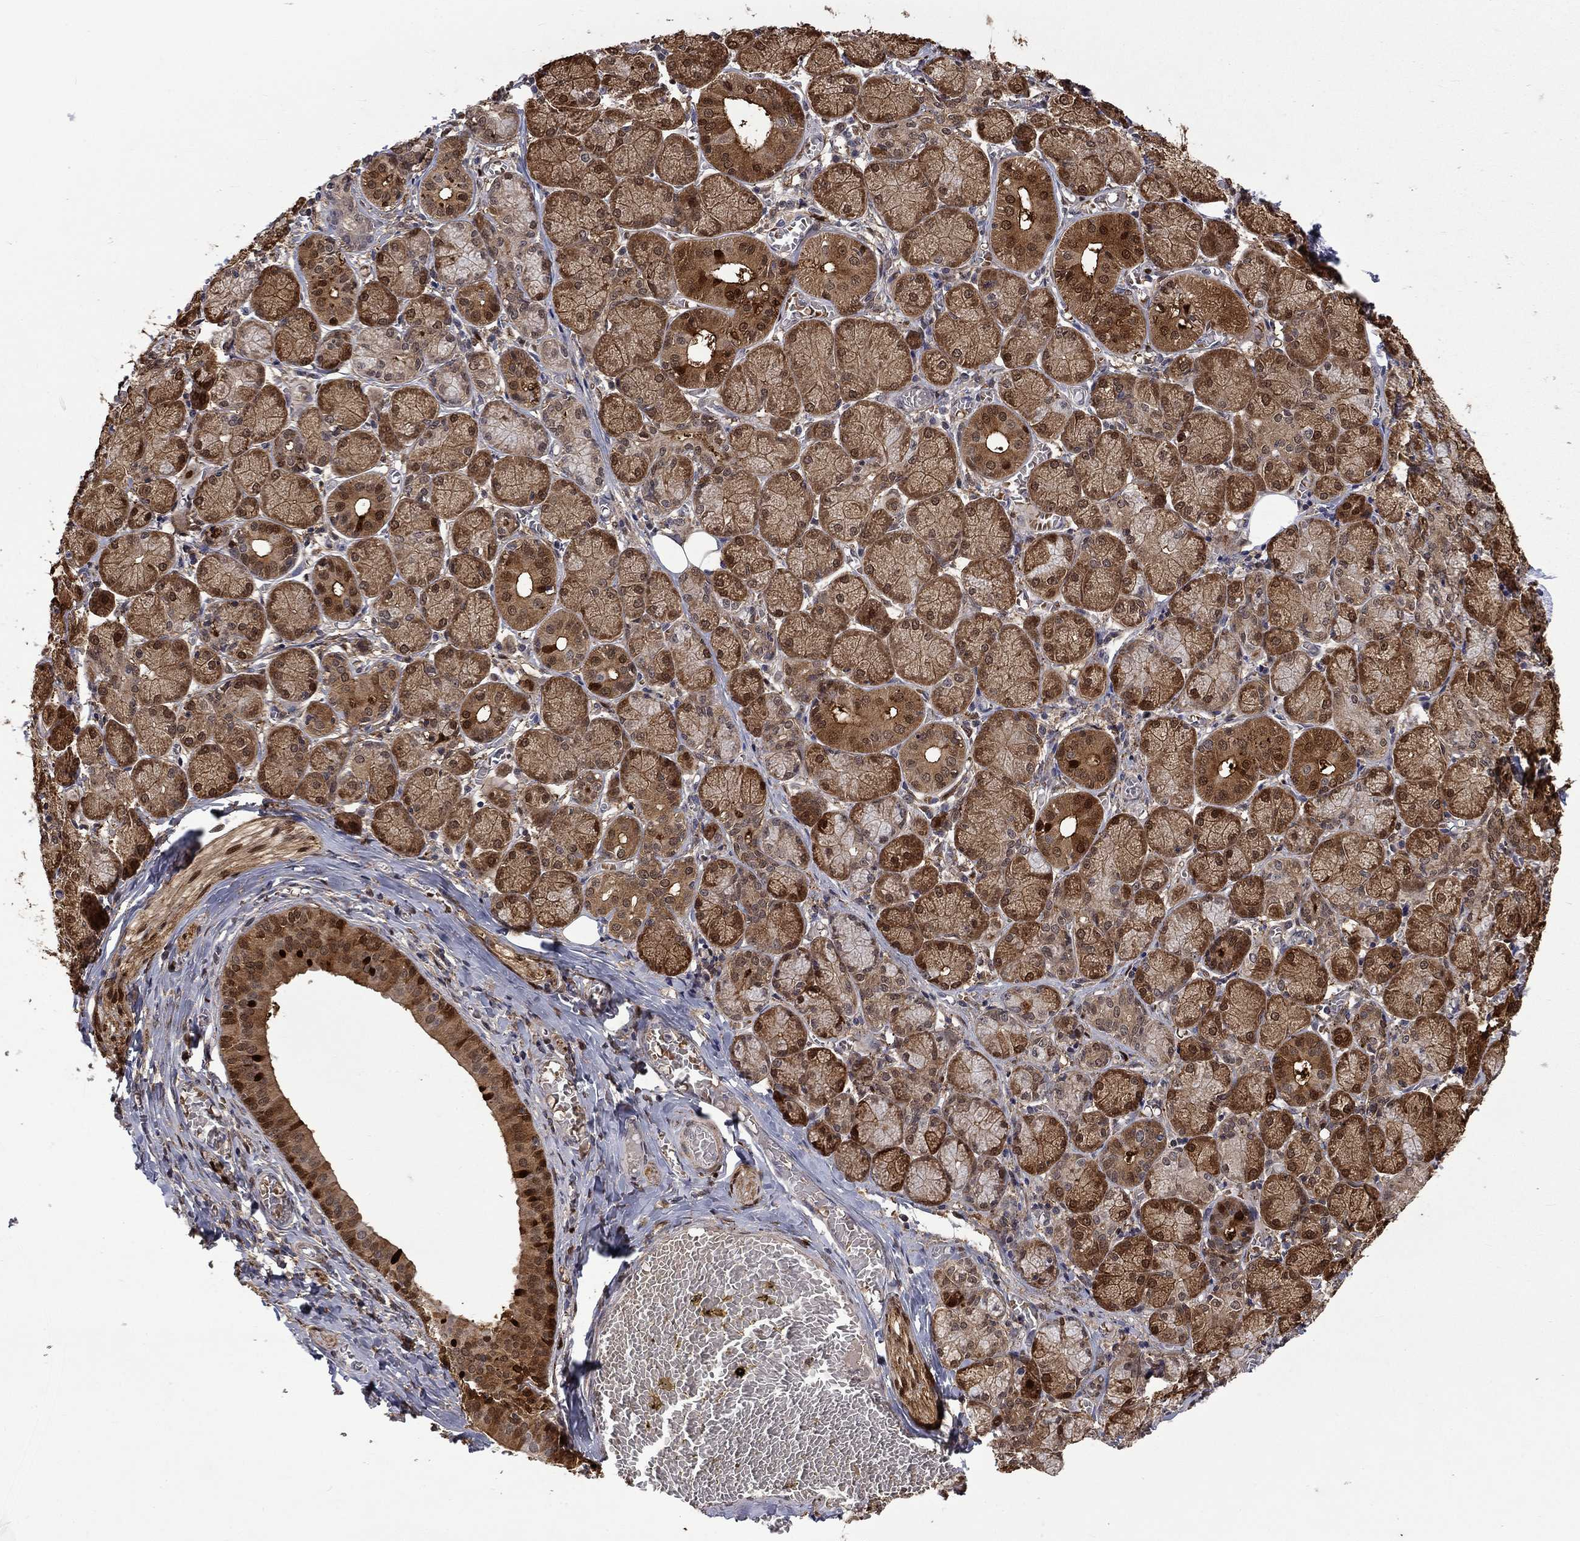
{"staining": {"intensity": "strong", "quantity": ">75%", "location": "cytoplasmic/membranous,nuclear"}, "tissue": "salivary gland", "cell_type": "Glandular cells", "image_type": "normal", "snomed": [{"axis": "morphology", "description": "Normal tissue, NOS"}, {"axis": "topography", "description": "Salivary gland"}, {"axis": "topography", "description": "Peripheral nerve tissue"}], "caption": "IHC of benign salivary gland reveals high levels of strong cytoplasmic/membranous,nuclear positivity in approximately >75% of glandular cells. Using DAB (3,3'-diaminobenzidine) (brown) and hematoxylin (blue) stains, captured at high magnification using brightfield microscopy.", "gene": "CBR1", "patient": {"sex": "female", "age": 24}}